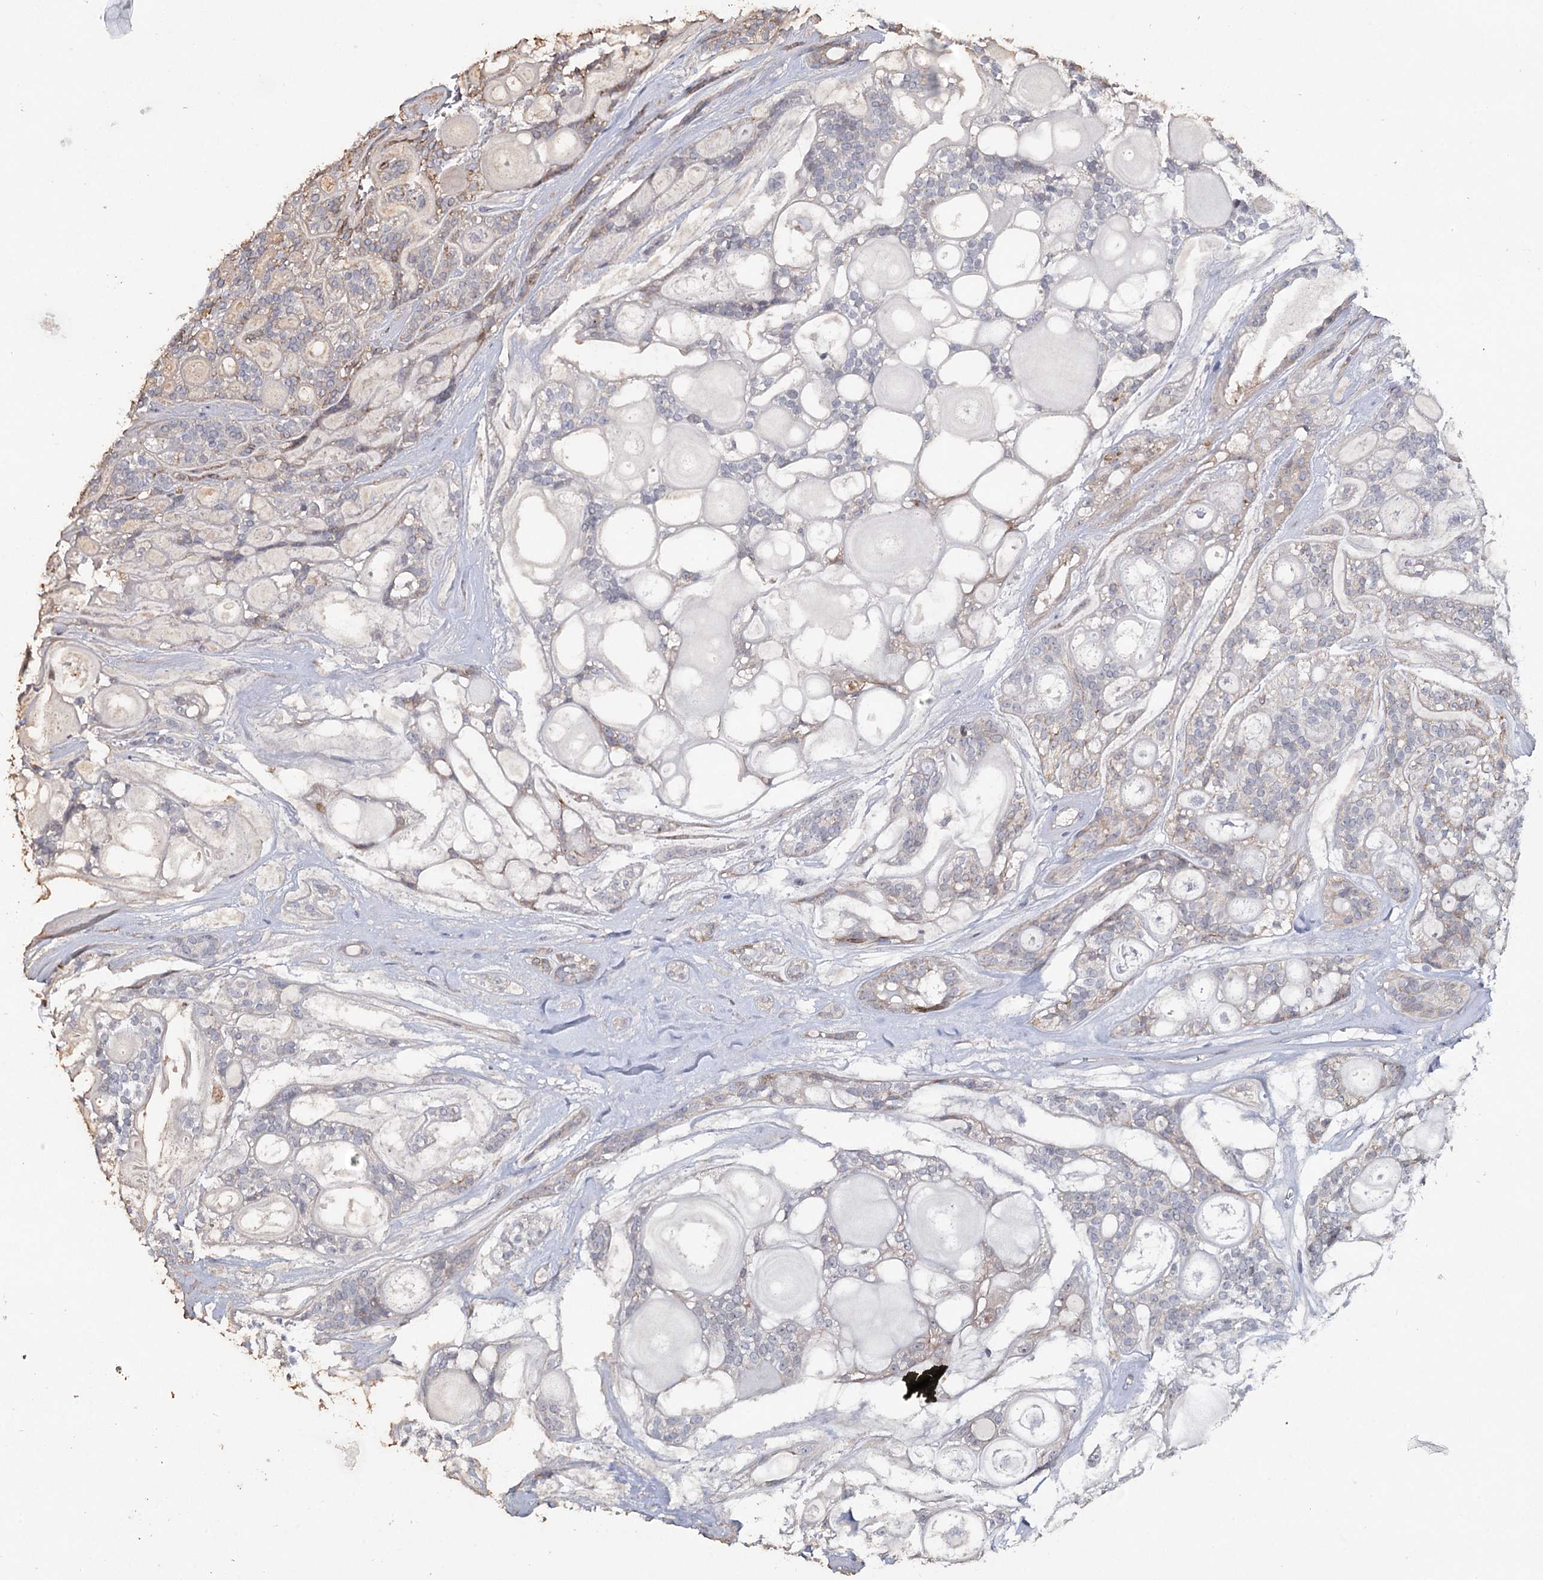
{"staining": {"intensity": "negative", "quantity": "none", "location": "none"}, "tissue": "head and neck cancer", "cell_type": "Tumor cells", "image_type": "cancer", "snomed": [{"axis": "morphology", "description": "Adenocarcinoma, NOS"}, {"axis": "topography", "description": "Head-Neck"}], "caption": "Micrograph shows no significant protein staining in tumor cells of head and neck cancer.", "gene": "MAP3K13", "patient": {"sex": "male", "age": 66}}